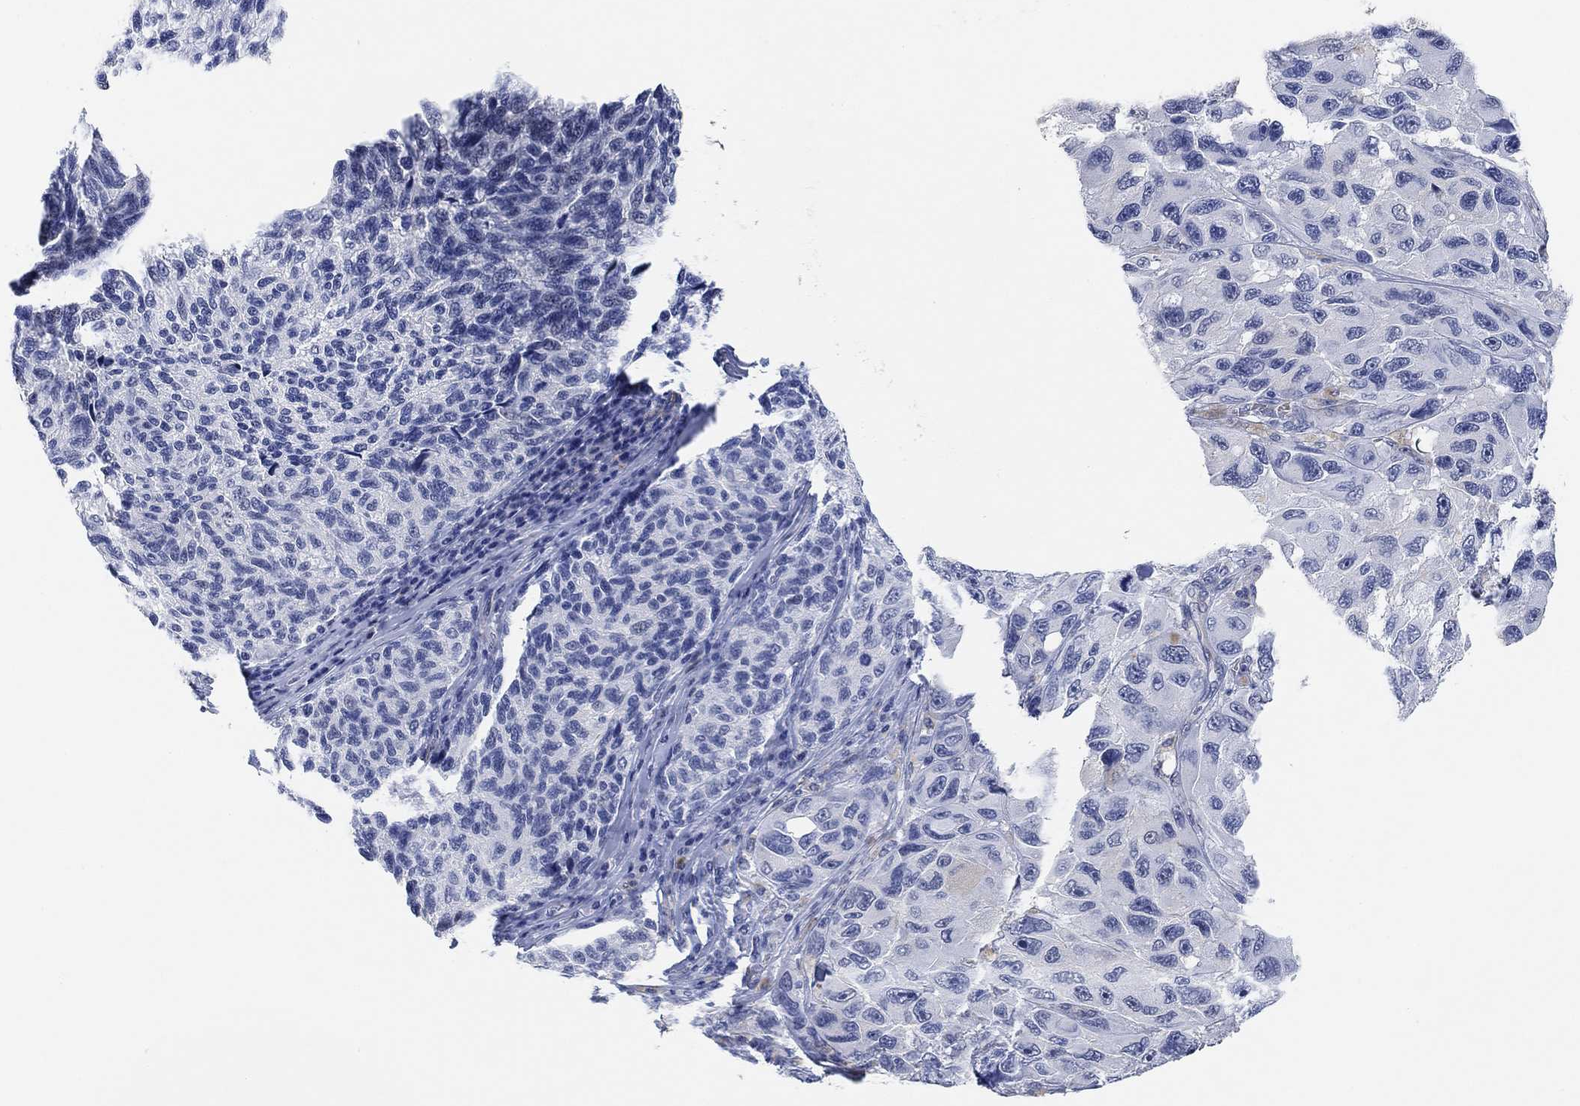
{"staining": {"intensity": "negative", "quantity": "none", "location": "none"}, "tissue": "melanoma", "cell_type": "Tumor cells", "image_type": "cancer", "snomed": [{"axis": "morphology", "description": "Malignant melanoma, NOS"}, {"axis": "topography", "description": "Skin"}], "caption": "Tumor cells show no significant positivity in melanoma.", "gene": "PAX6", "patient": {"sex": "female", "age": 73}}